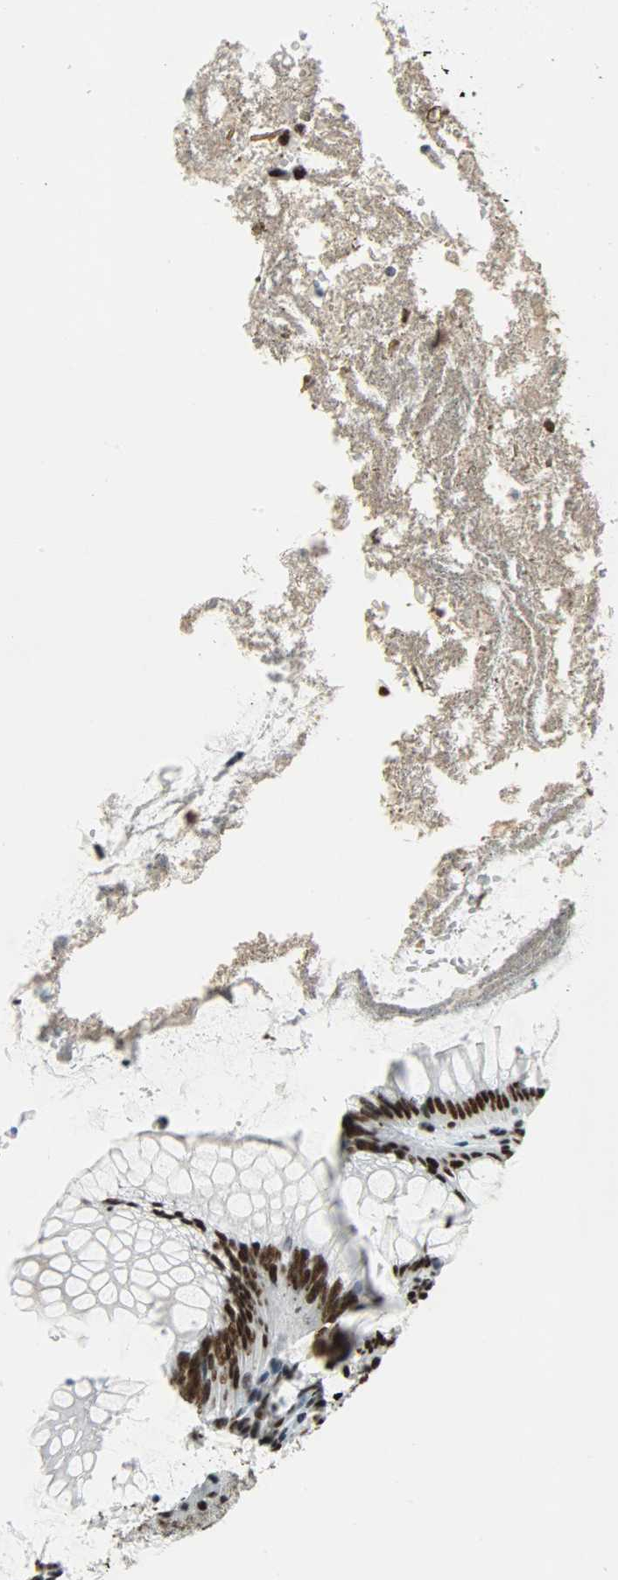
{"staining": {"intensity": "moderate", "quantity": ">75%", "location": "nuclear"}, "tissue": "colon", "cell_type": "Endothelial cells", "image_type": "normal", "snomed": [{"axis": "morphology", "description": "Normal tissue, NOS"}, {"axis": "topography", "description": "Colon"}], "caption": "Protein staining of benign colon demonstrates moderate nuclear expression in approximately >75% of endothelial cells.", "gene": "SNRPA", "patient": {"sex": "female", "age": 46}}